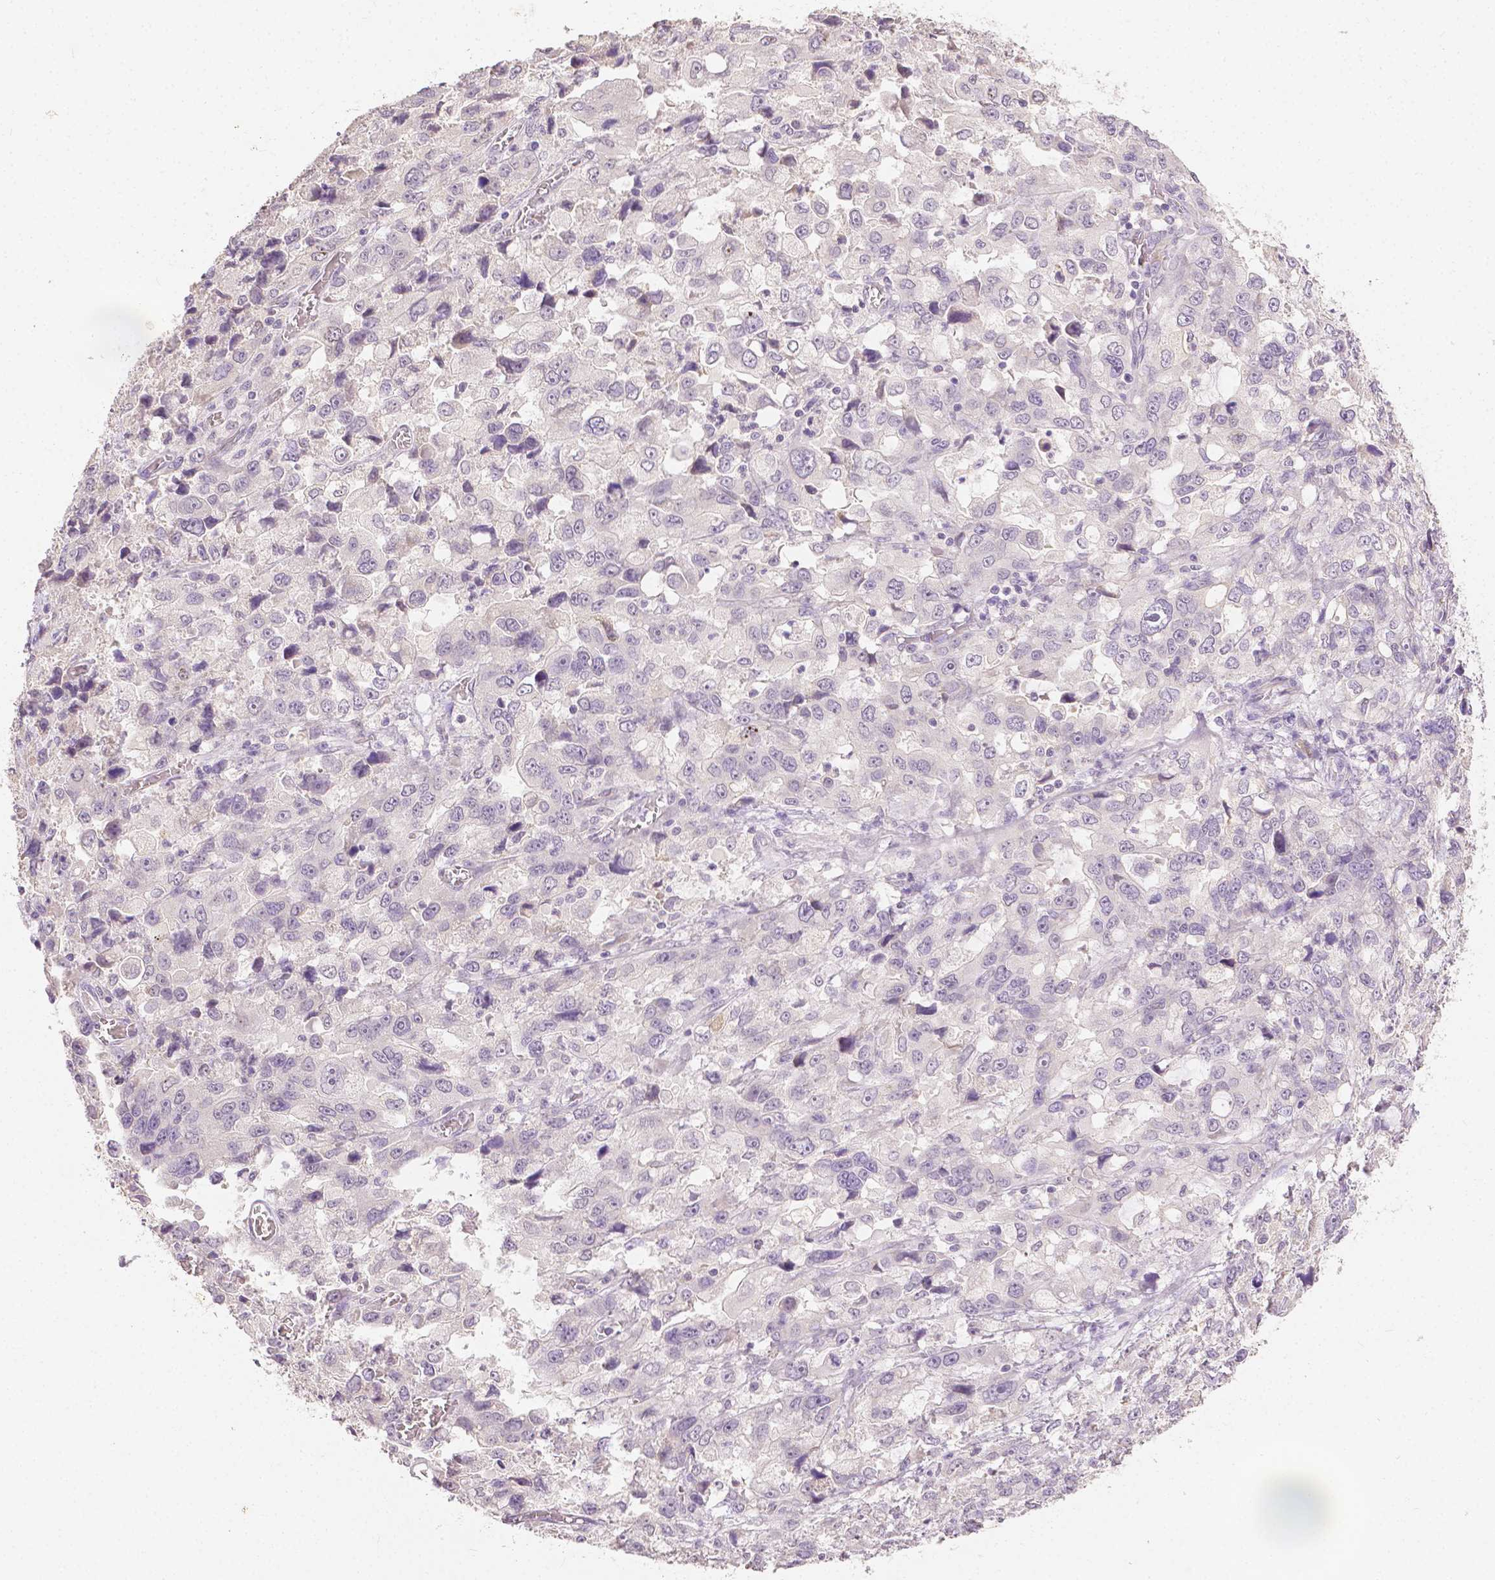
{"staining": {"intensity": "negative", "quantity": "none", "location": "none"}, "tissue": "stomach cancer", "cell_type": "Tumor cells", "image_type": "cancer", "snomed": [{"axis": "morphology", "description": "Adenocarcinoma, NOS"}, {"axis": "topography", "description": "Stomach, upper"}], "caption": "Immunohistochemistry (IHC) micrograph of human stomach cancer (adenocarcinoma) stained for a protein (brown), which shows no staining in tumor cells.", "gene": "TGM1", "patient": {"sex": "female", "age": 81}}